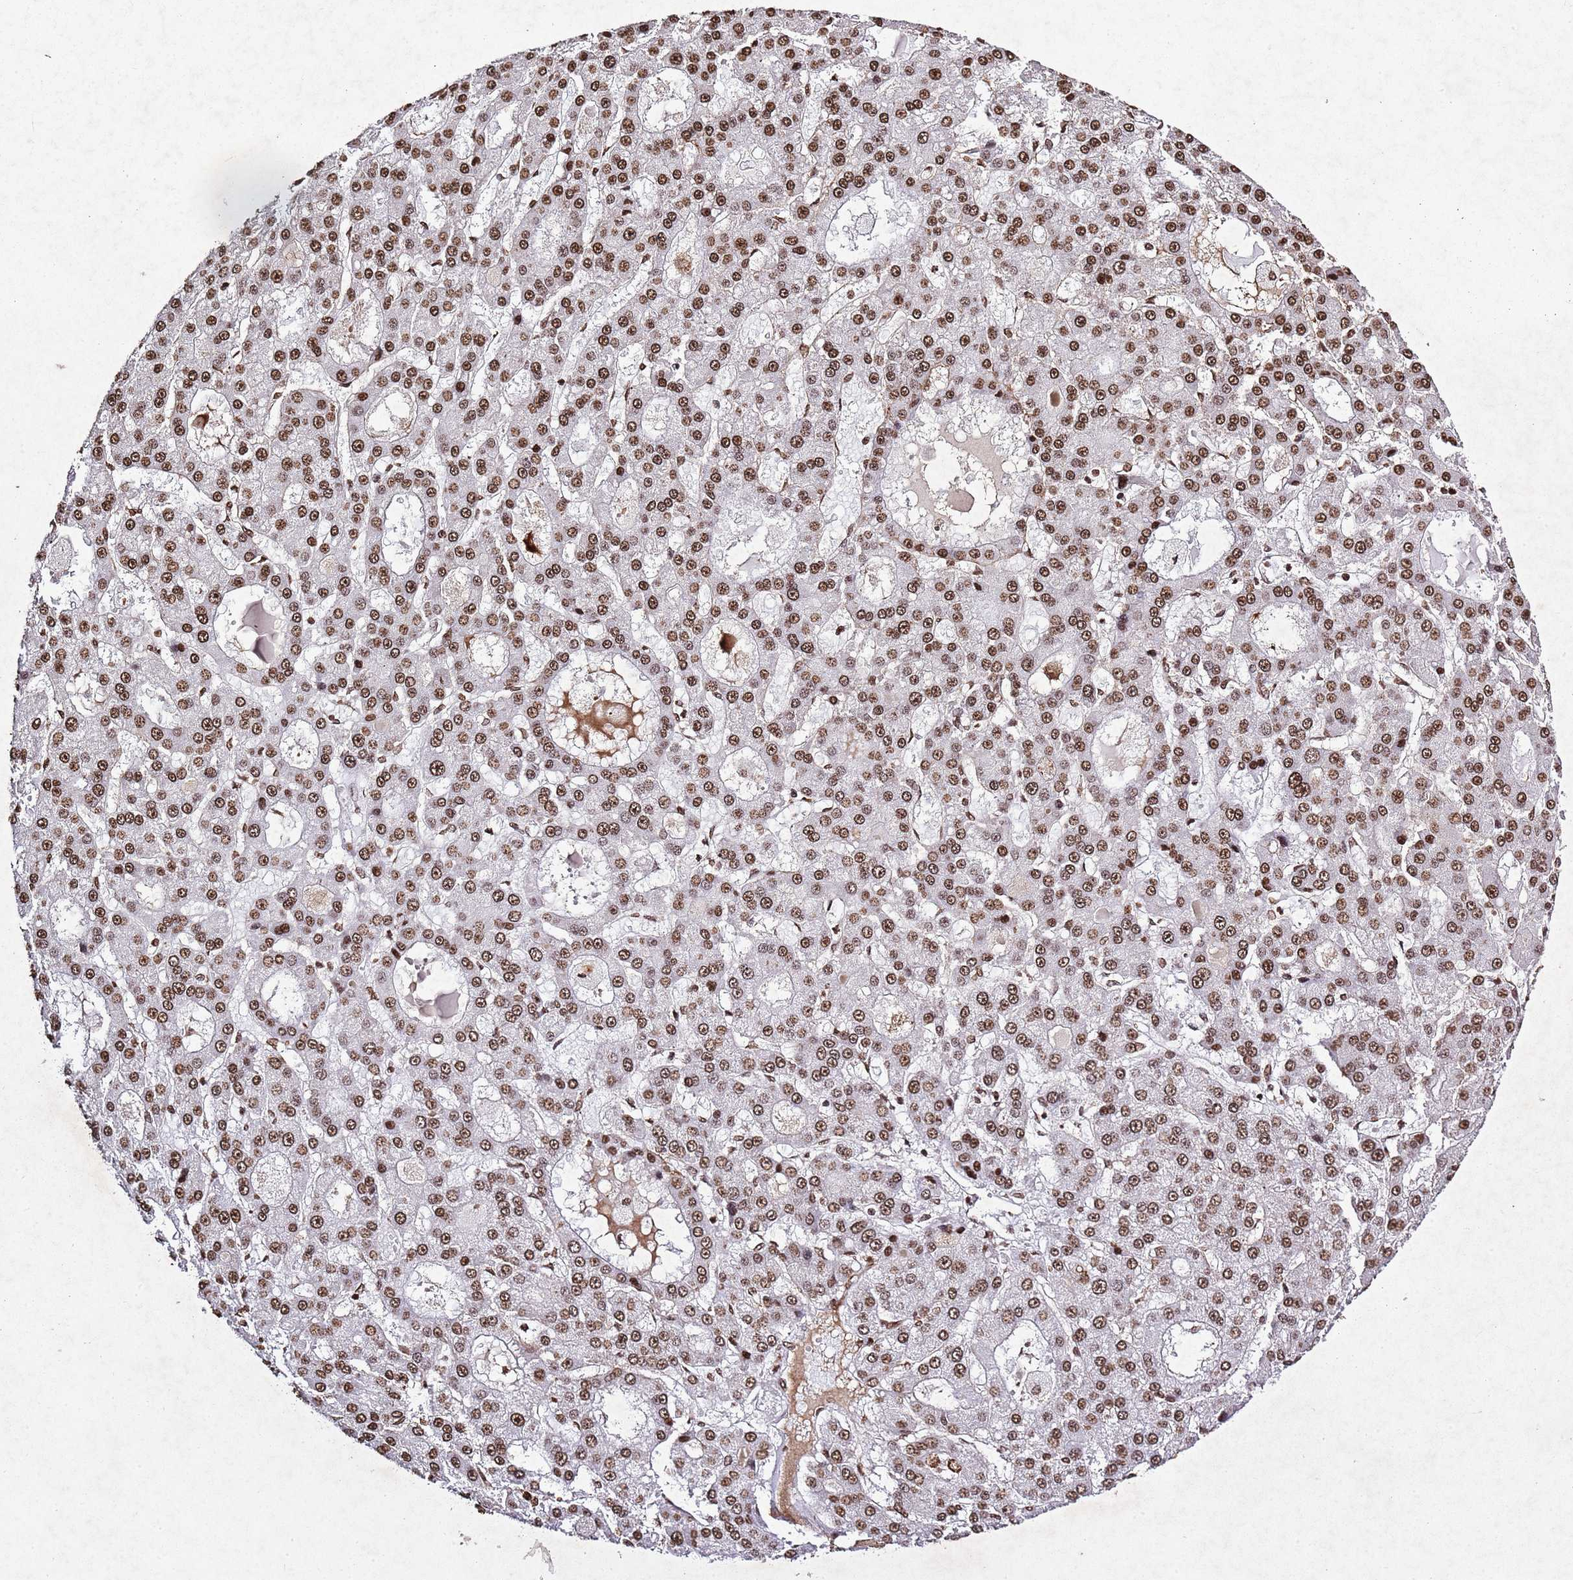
{"staining": {"intensity": "moderate", "quantity": ">75%", "location": "nuclear"}, "tissue": "liver cancer", "cell_type": "Tumor cells", "image_type": "cancer", "snomed": [{"axis": "morphology", "description": "Carcinoma, Hepatocellular, NOS"}, {"axis": "topography", "description": "Liver"}], "caption": "Human liver hepatocellular carcinoma stained with a protein marker reveals moderate staining in tumor cells.", "gene": "BMAL1", "patient": {"sex": "male", "age": 70}}